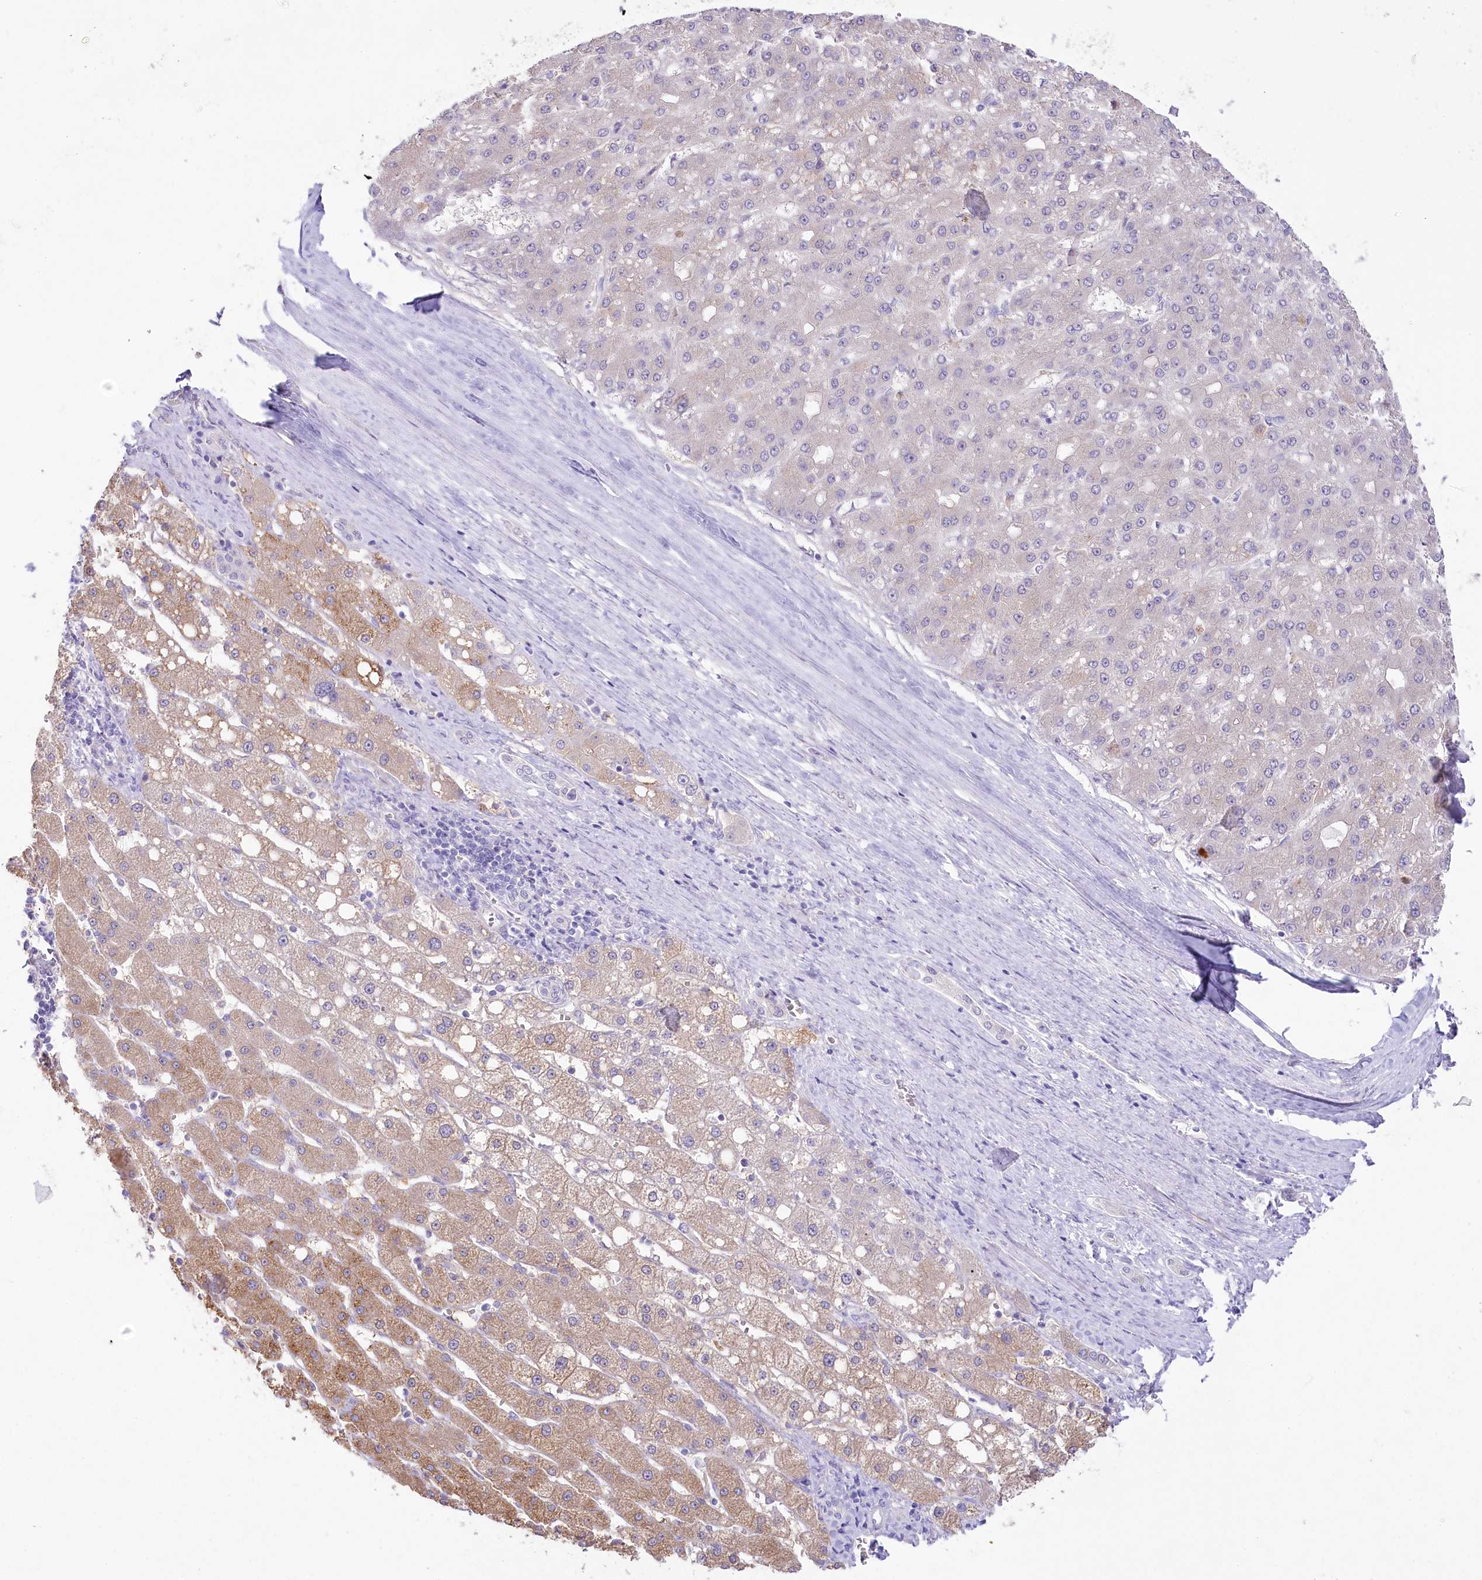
{"staining": {"intensity": "weak", "quantity": "<25%", "location": "cytoplasmic/membranous"}, "tissue": "liver cancer", "cell_type": "Tumor cells", "image_type": "cancer", "snomed": [{"axis": "morphology", "description": "Carcinoma, Hepatocellular, NOS"}, {"axis": "topography", "description": "Liver"}], "caption": "Immunohistochemistry (IHC) of liver cancer (hepatocellular carcinoma) reveals no positivity in tumor cells.", "gene": "MYOZ1", "patient": {"sex": "male", "age": 67}}